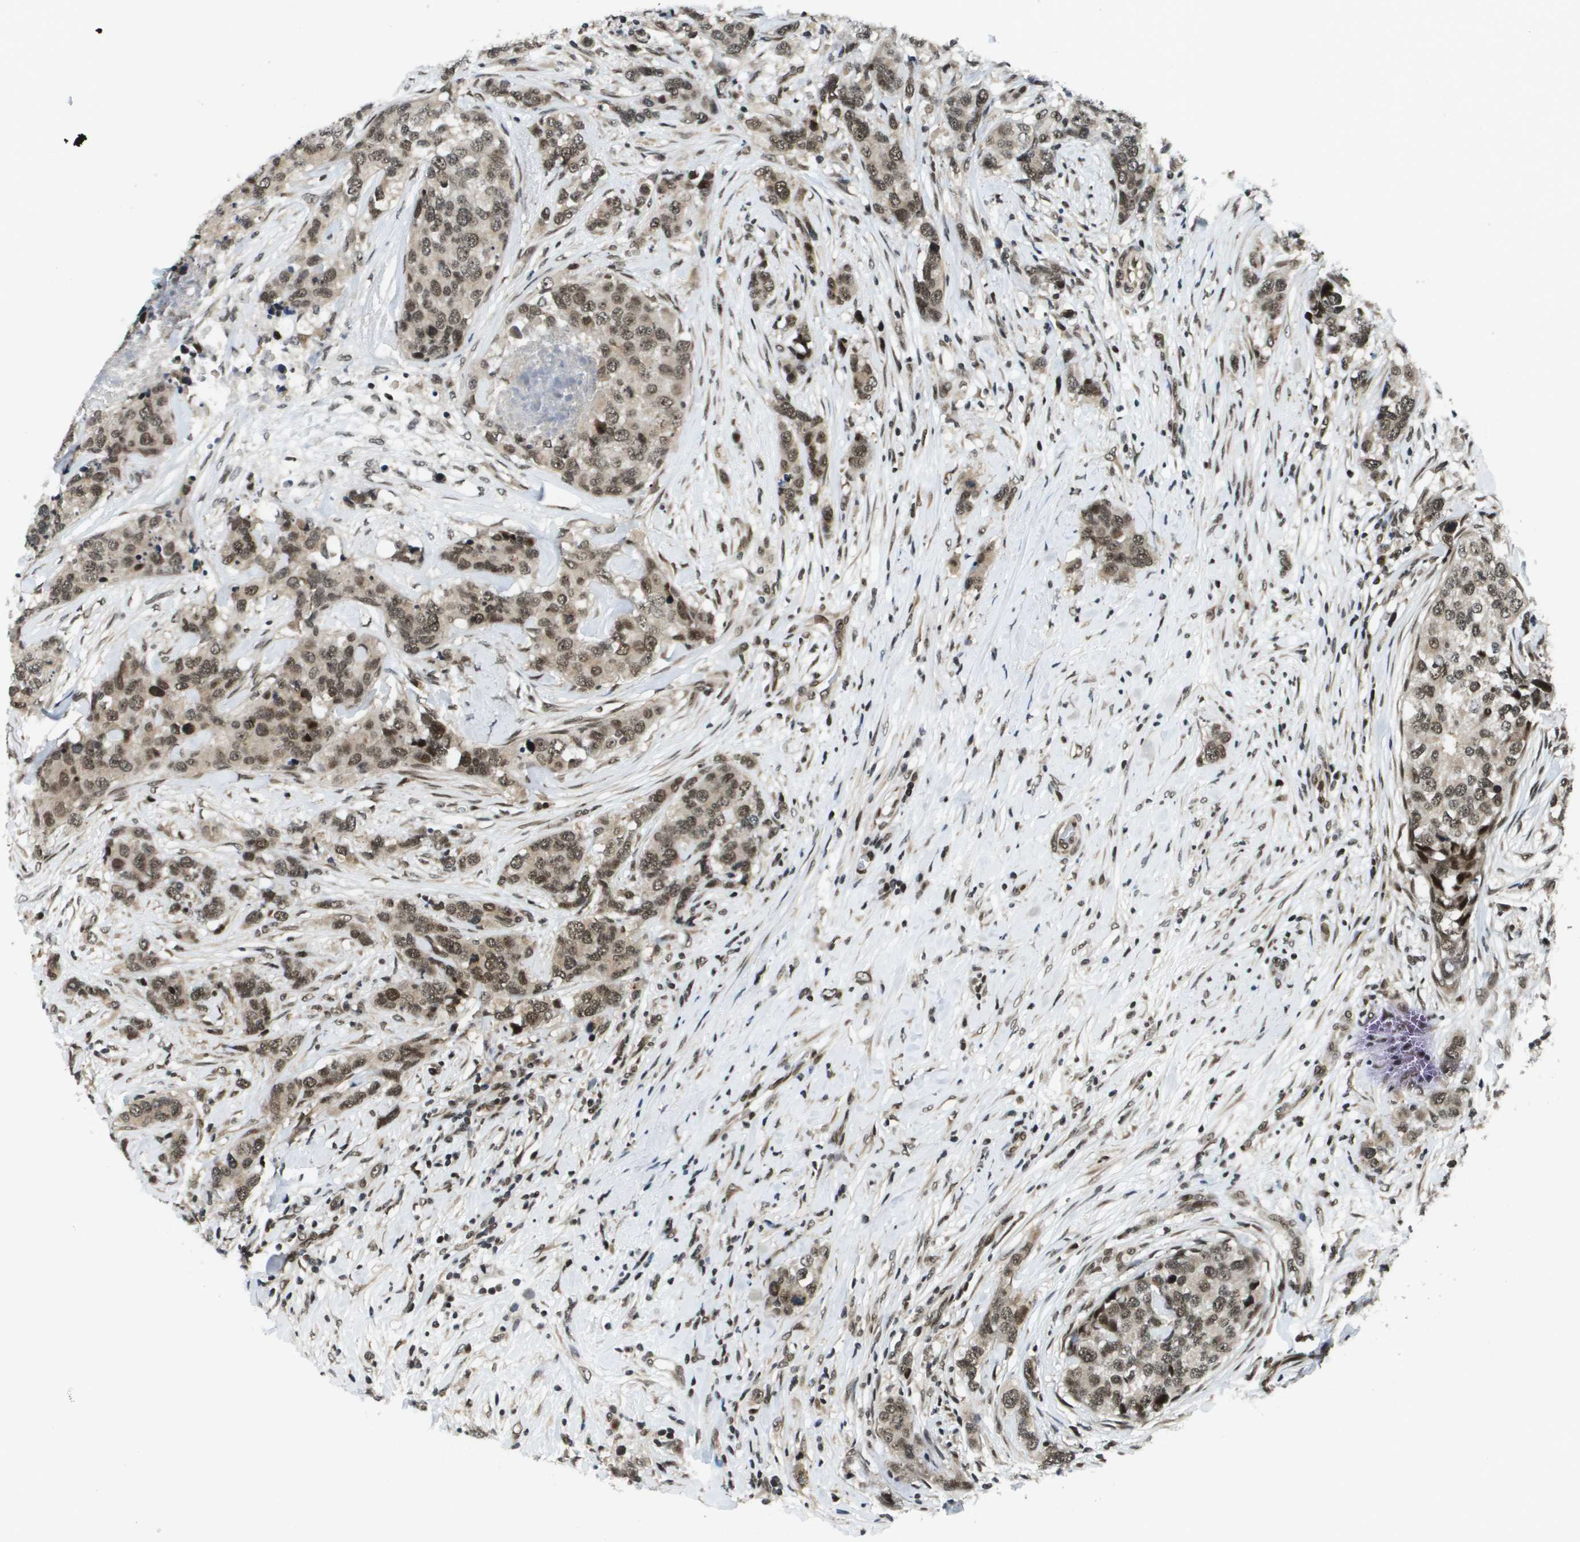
{"staining": {"intensity": "moderate", "quantity": ">75%", "location": "nuclear"}, "tissue": "breast cancer", "cell_type": "Tumor cells", "image_type": "cancer", "snomed": [{"axis": "morphology", "description": "Lobular carcinoma"}, {"axis": "topography", "description": "Breast"}], "caption": "Protein staining demonstrates moderate nuclear expression in approximately >75% of tumor cells in lobular carcinoma (breast).", "gene": "RECQL4", "patient": {"sex": "female", "age": 59}}